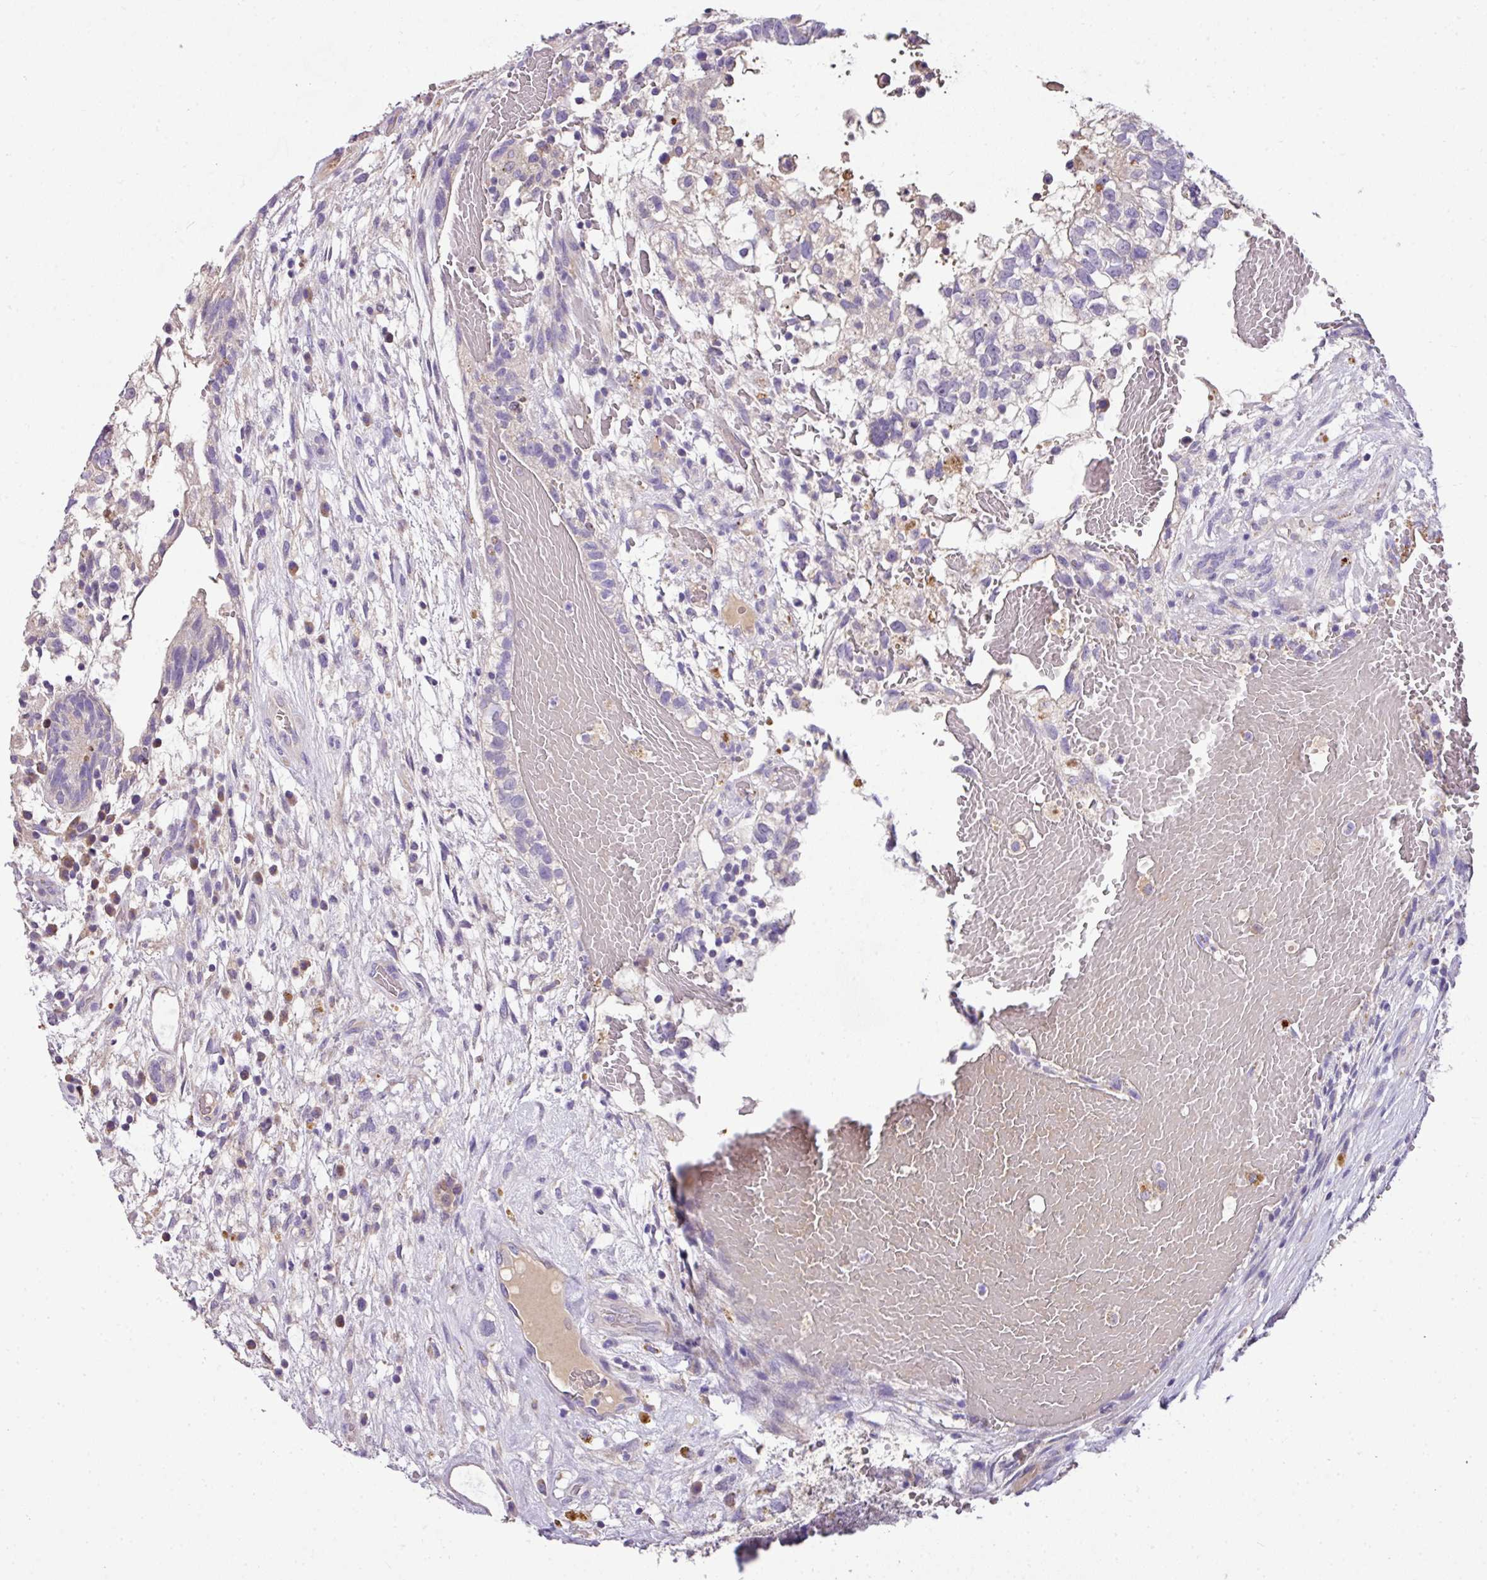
{"staining": {"intensity": "negative", "quantity": "none", "location": "none"}, "tissue": "testis cancer", "cell_type": "Tumor cells", "image_type": "cancer", "snomed": [{"axis": "morphology", "description": "Normal tissue, NOS"}, {"axis": "morphology", "description": "Carcinoma, Embryonal, NOS"}, {"axis": "topography", "description": "Testis"}], "caption": "The image shows no significant expression in tumor cells of testis cancer (embryonal carcinoma).", "gene": "ANXA2R", "patient": {"sex": "male", "age": 32}}